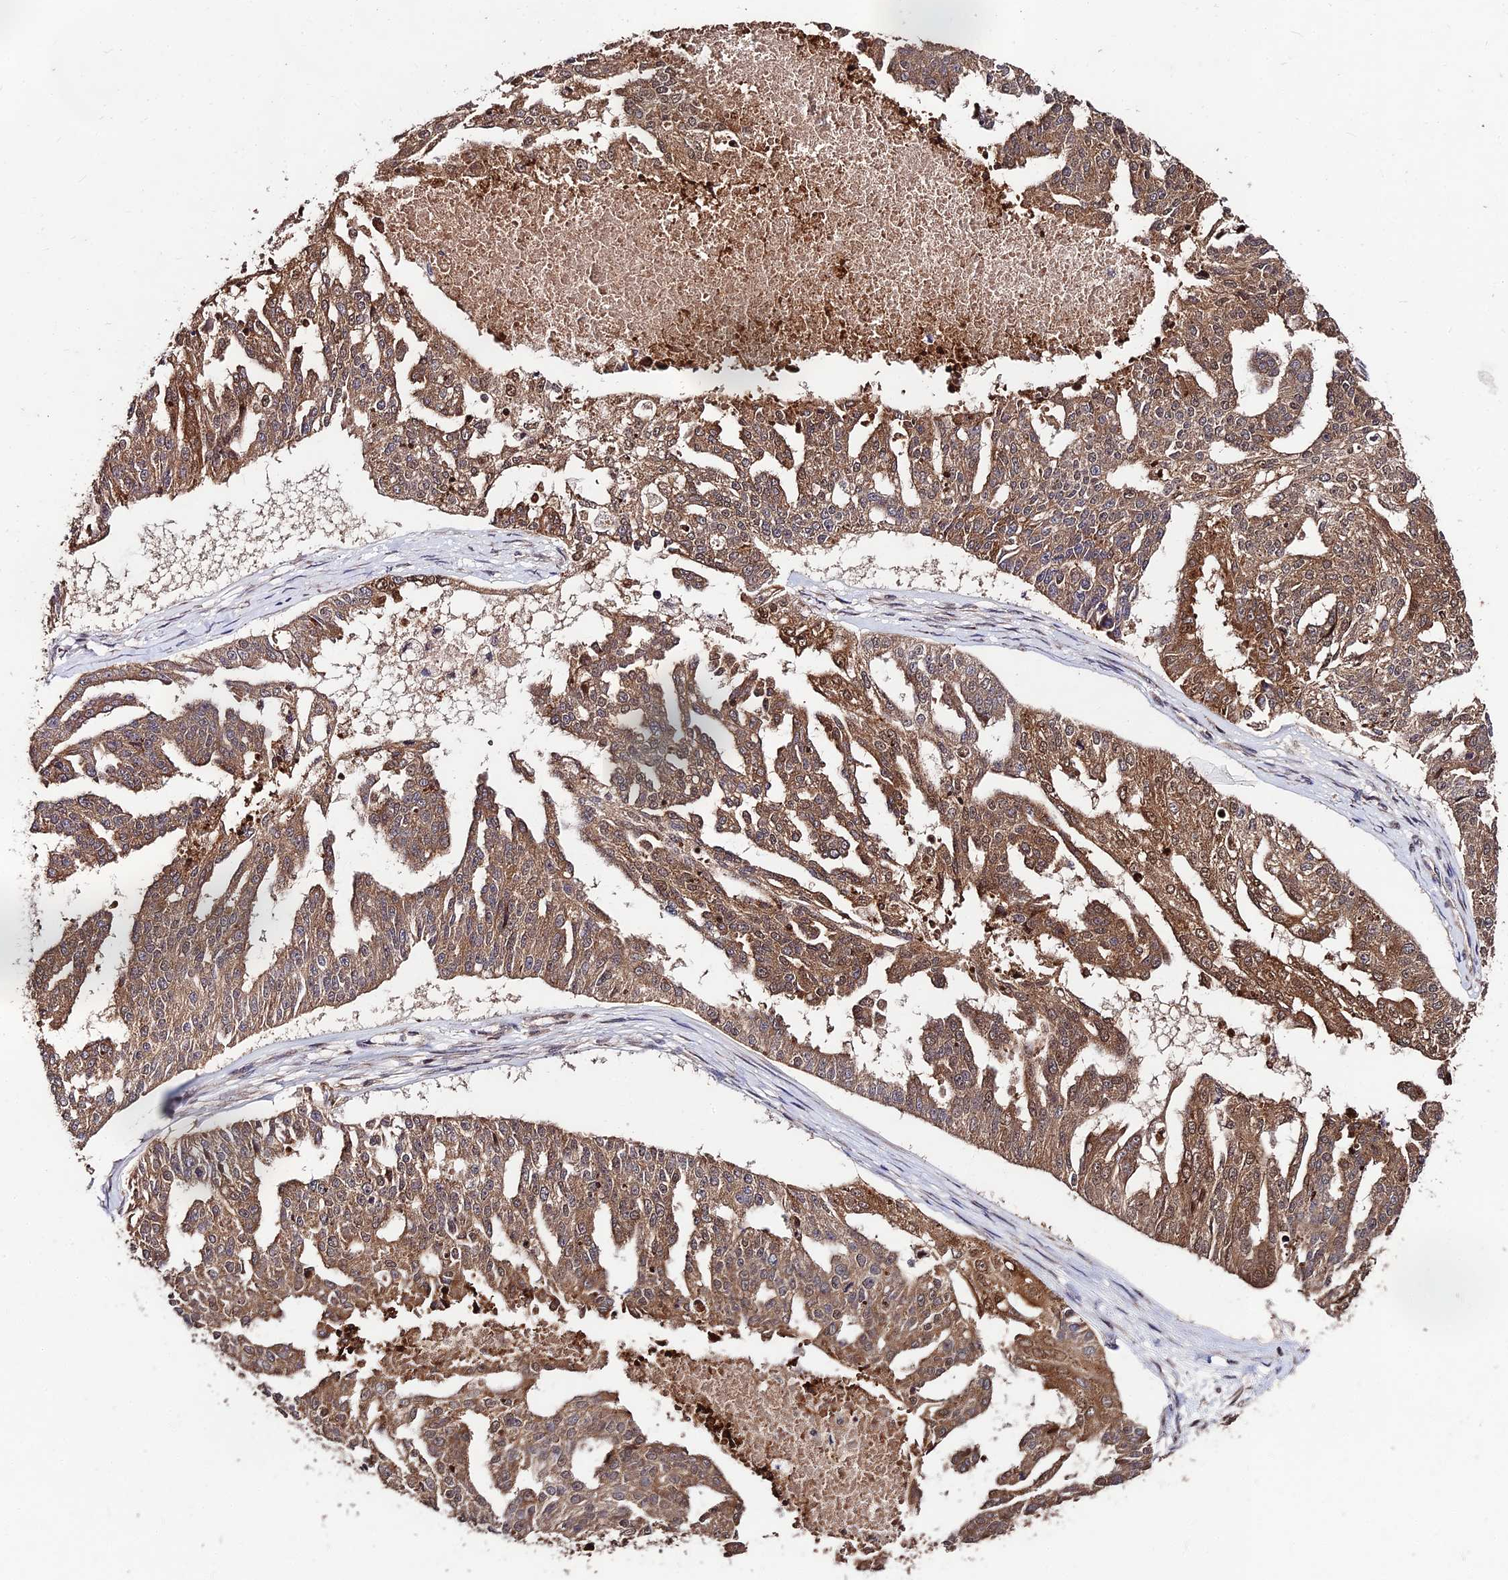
{"staining": {"intensity": "moderate", "quantity": ">75%", "location": "cytoplasmic/membranous,nuclear"}, "tissue": "ovarian cancer", "cell_type": "Tumor cells", "image_type": "cancer", "snomed": [{"axis": "morphology", "description": "Cystadenocarcinoma, serous, NOS"}, {"axis": "topography", "description": "Ovary"}], "caption": "Ovarian cancer stained with immunohistochemistry (IHC) demonstrates moderate cytoplasmic/membranous and nuclear expression in about >75% of tumor cells.", "gene": "MKKS", "patient": {"sex": "female", "age": 58}}